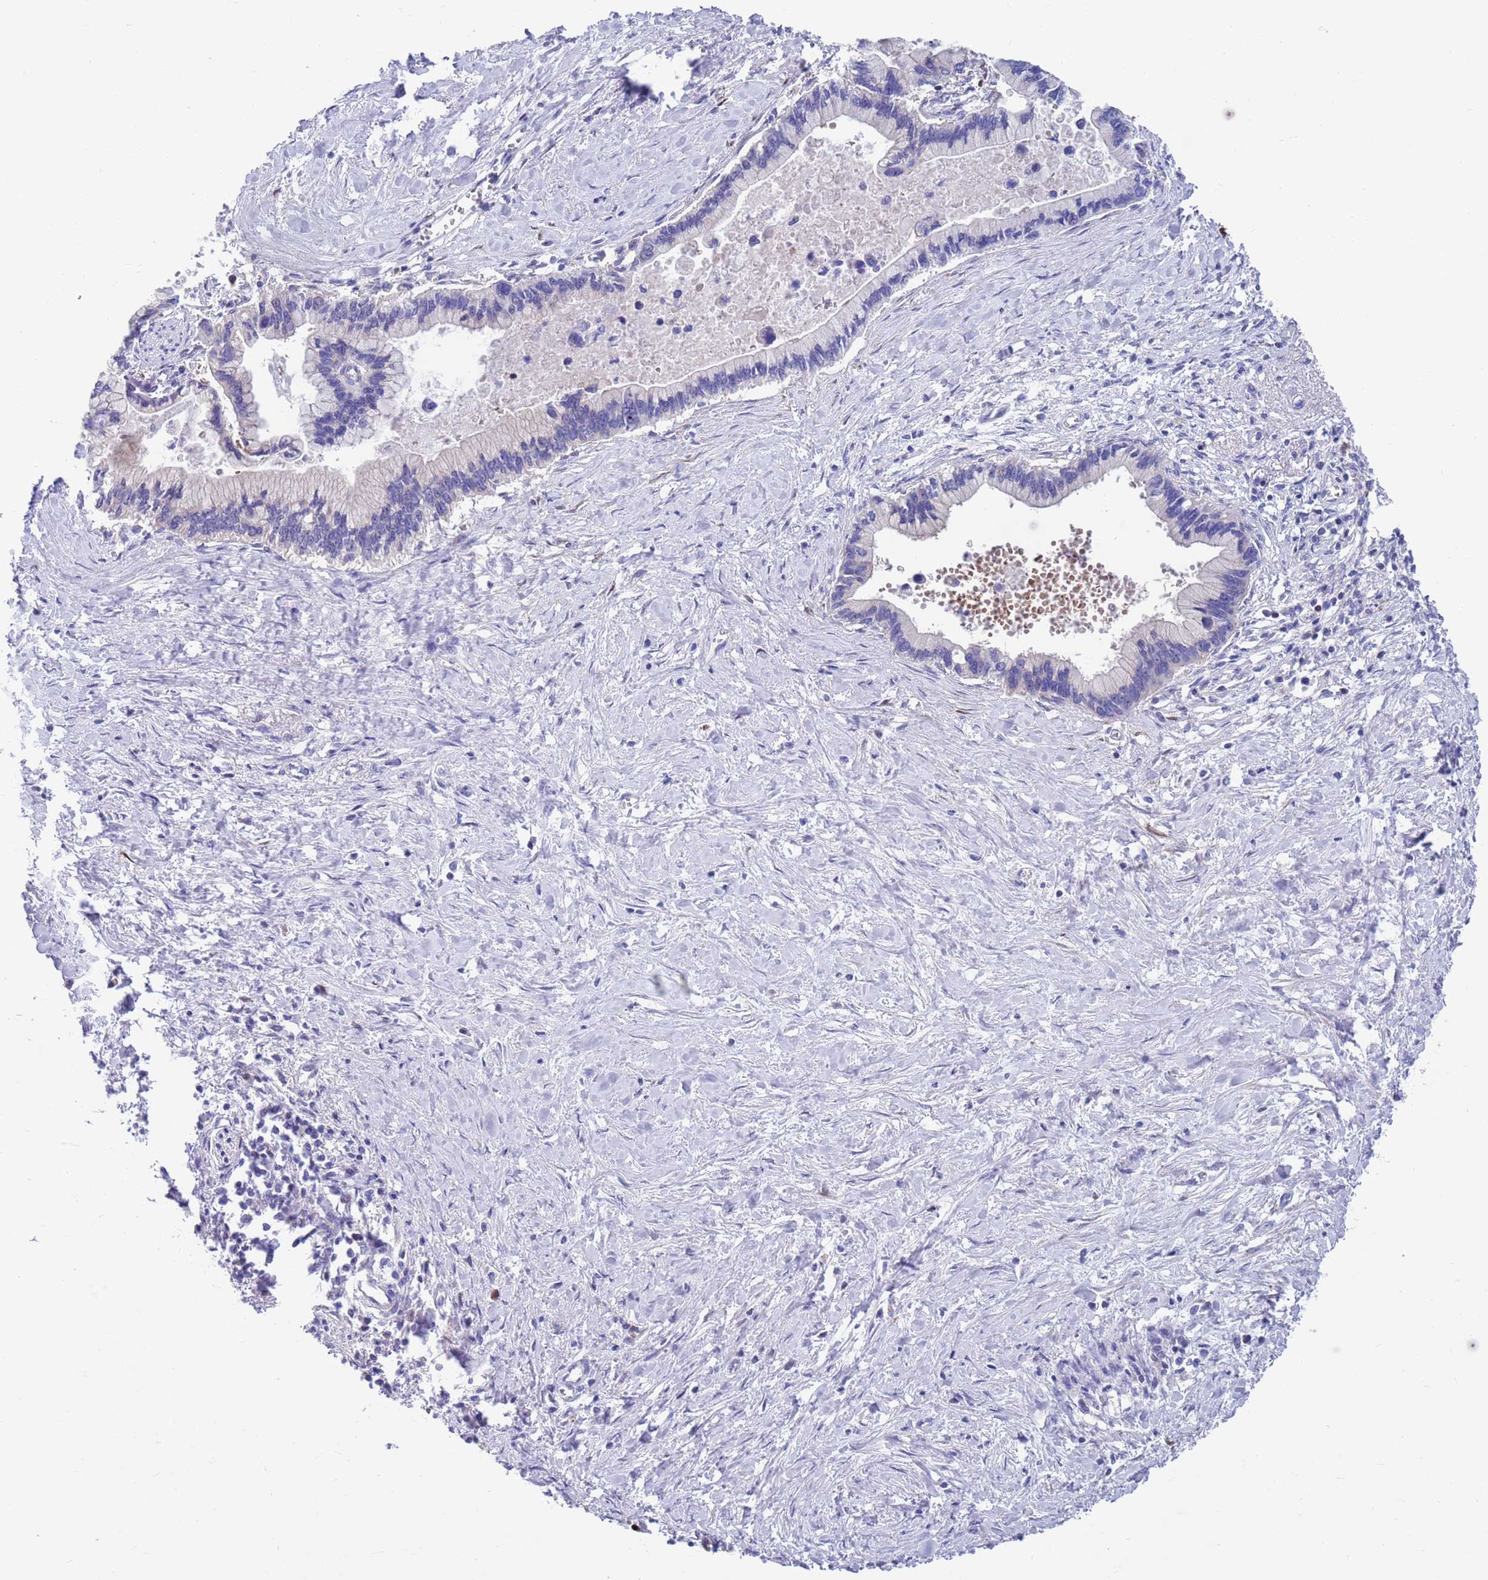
{"staining": {"intensity": "negative", "quantity": "none", "location": "none"}, "tissue": "pancreatic cancer", "cell_type": "Tumor cells", "image_type": "cancer", "snomed": [{"axis": "morphology", "description": "Adenocarcinoma, NOS"}, {"axis": "topography", "description": "Pancreas"}], "caption": "The photomicrograph shows no significant positivity in tumor cells of adenocarcinoma (pancreatic).", "gene": "KLHL29", "patient": {"sex": "female", "age": 83}}